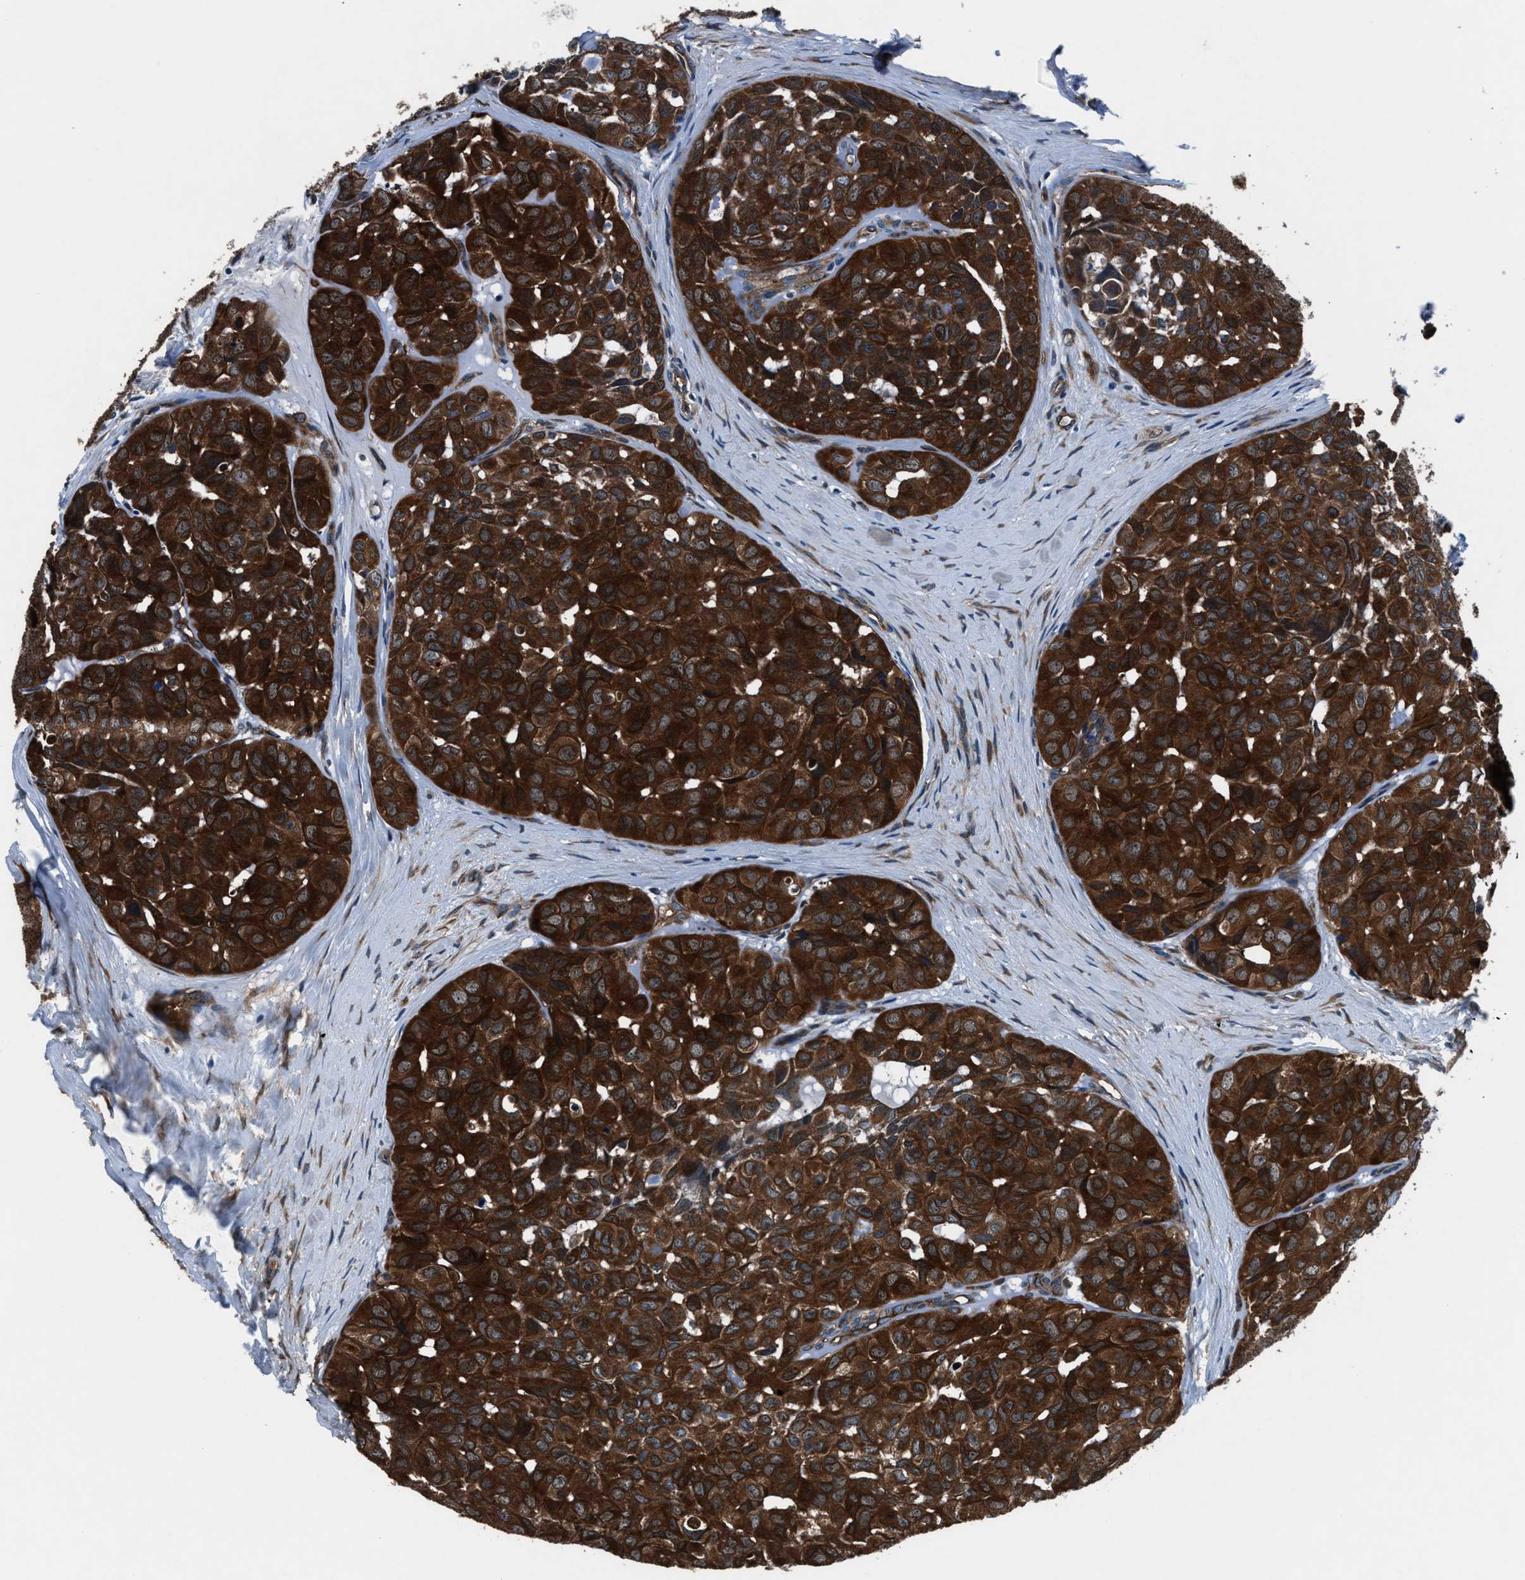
{"staining": {"intensity": "strong", "quantity": ">75%", "location": "cytoplasmic/membranous"}, "tissue": "head and neck cancer", "cell_type": "Tumor cells", "image_type": "cancer", "snomed": [{"axis": "morphology", "description": "Adenocarcinoma, NOS"}, {"axis": "topography", "description": "Salivary gland, NOS"}, {"axis": "topography", "description": "Head-Neck"}], "caption": "Immunohistochemistry image of neoplastic tissue: head and neck cancer (adenocarcinoma) stained using immunohistochemistry reveals high levels of strong protein expression localized specifically in the cytoplasmic/membranous of tumor cells, appearing as a cytoplasmic/membranous brown color.", "gene": "PRTFDC1", "patient": {"sex": "female", "age": 76}}